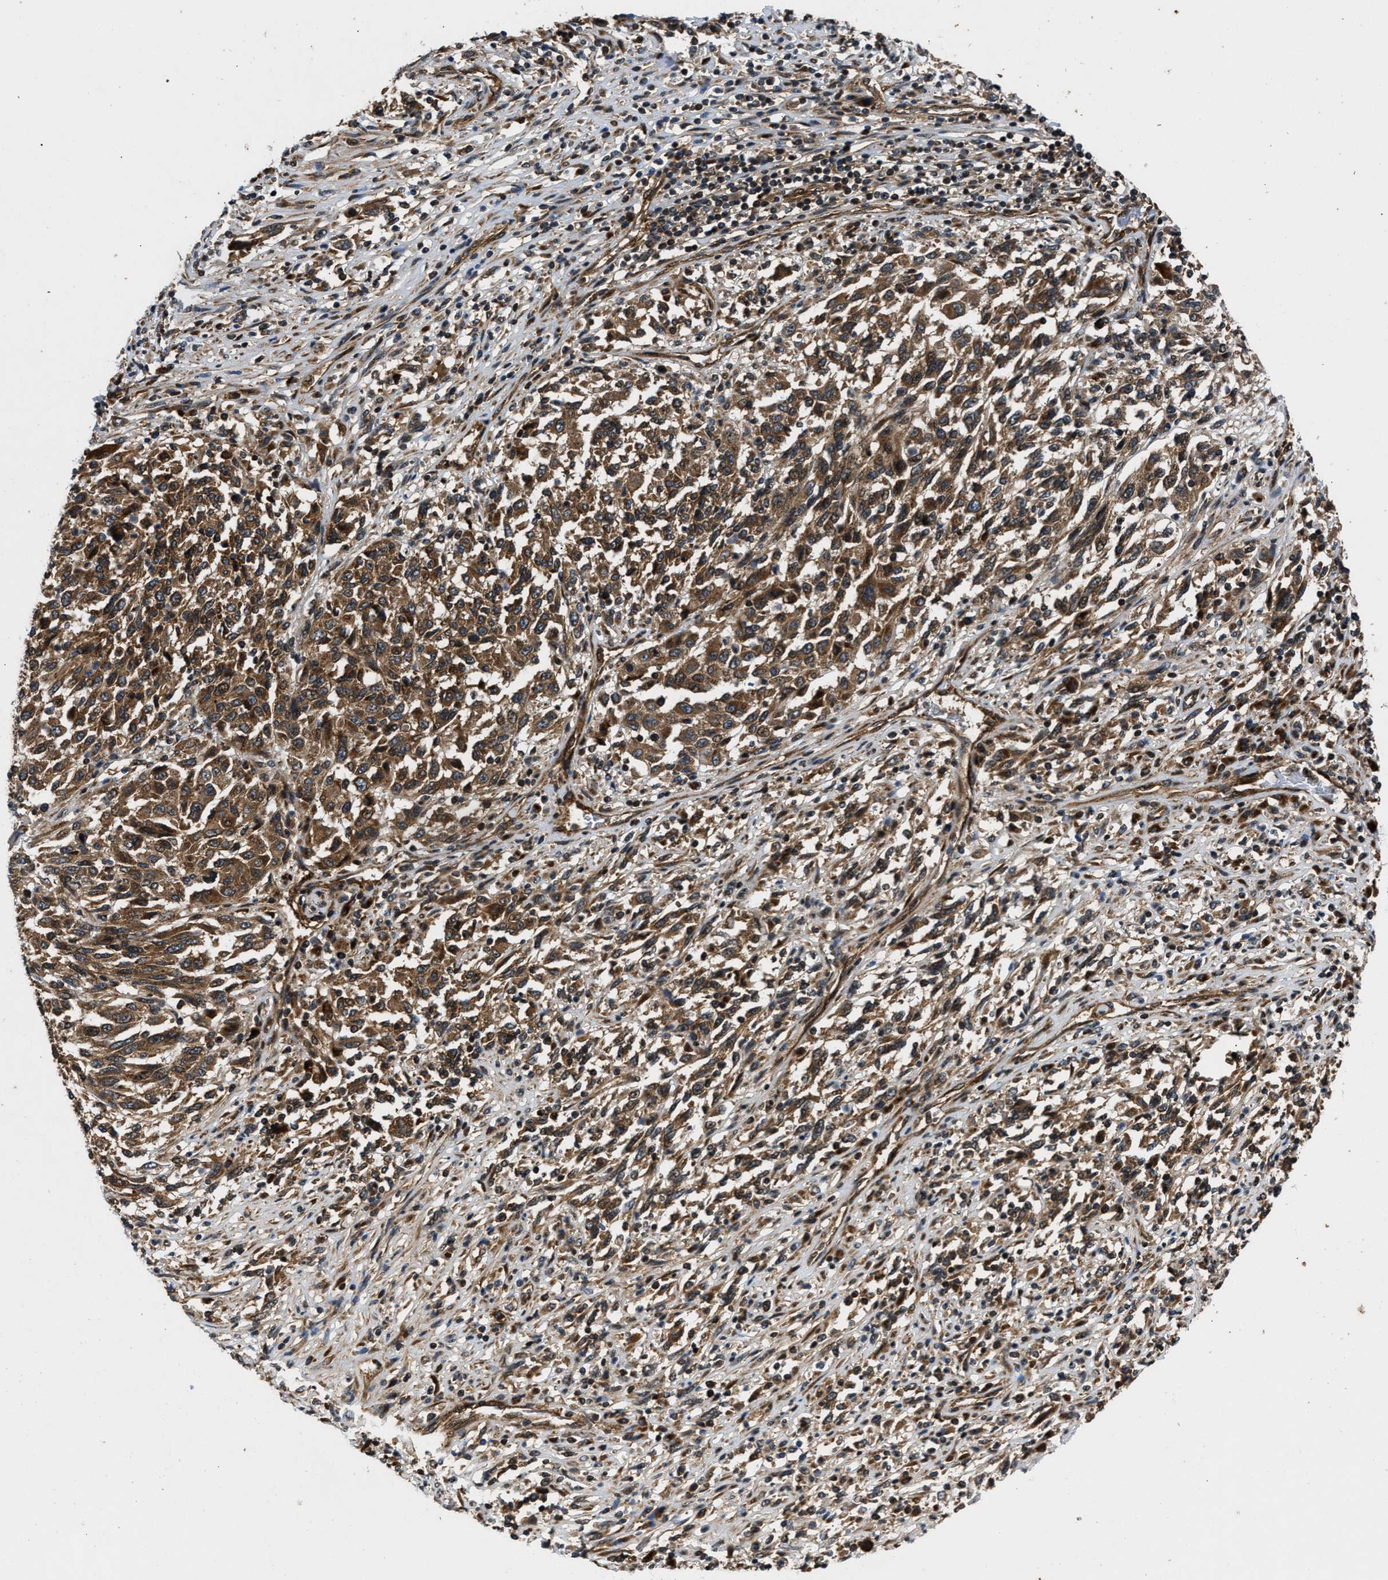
{"staining": {"intensity": "moderate", "quantity": ">75%", "location": "cytoplasmic/membranous"}, "tissue": "melanoma", "cell_type": "Tumor cells", "image_type": "cancer", "snomed": [{"axis": "morphology", "description": "Malignant melanoma, Metastatic site"}, {"axis": "topography", "description": "Lymph node"}], "caption": "This micrograph displays melanoma stained with IHC to label a protein in brown. The cytoplasmic/membranous of tumor cells show moderate positivity for the protein. Nuclei are counter-stained blue.", "gene": "PNPLA8", "patient": {"sex": "male", "age": 61}}